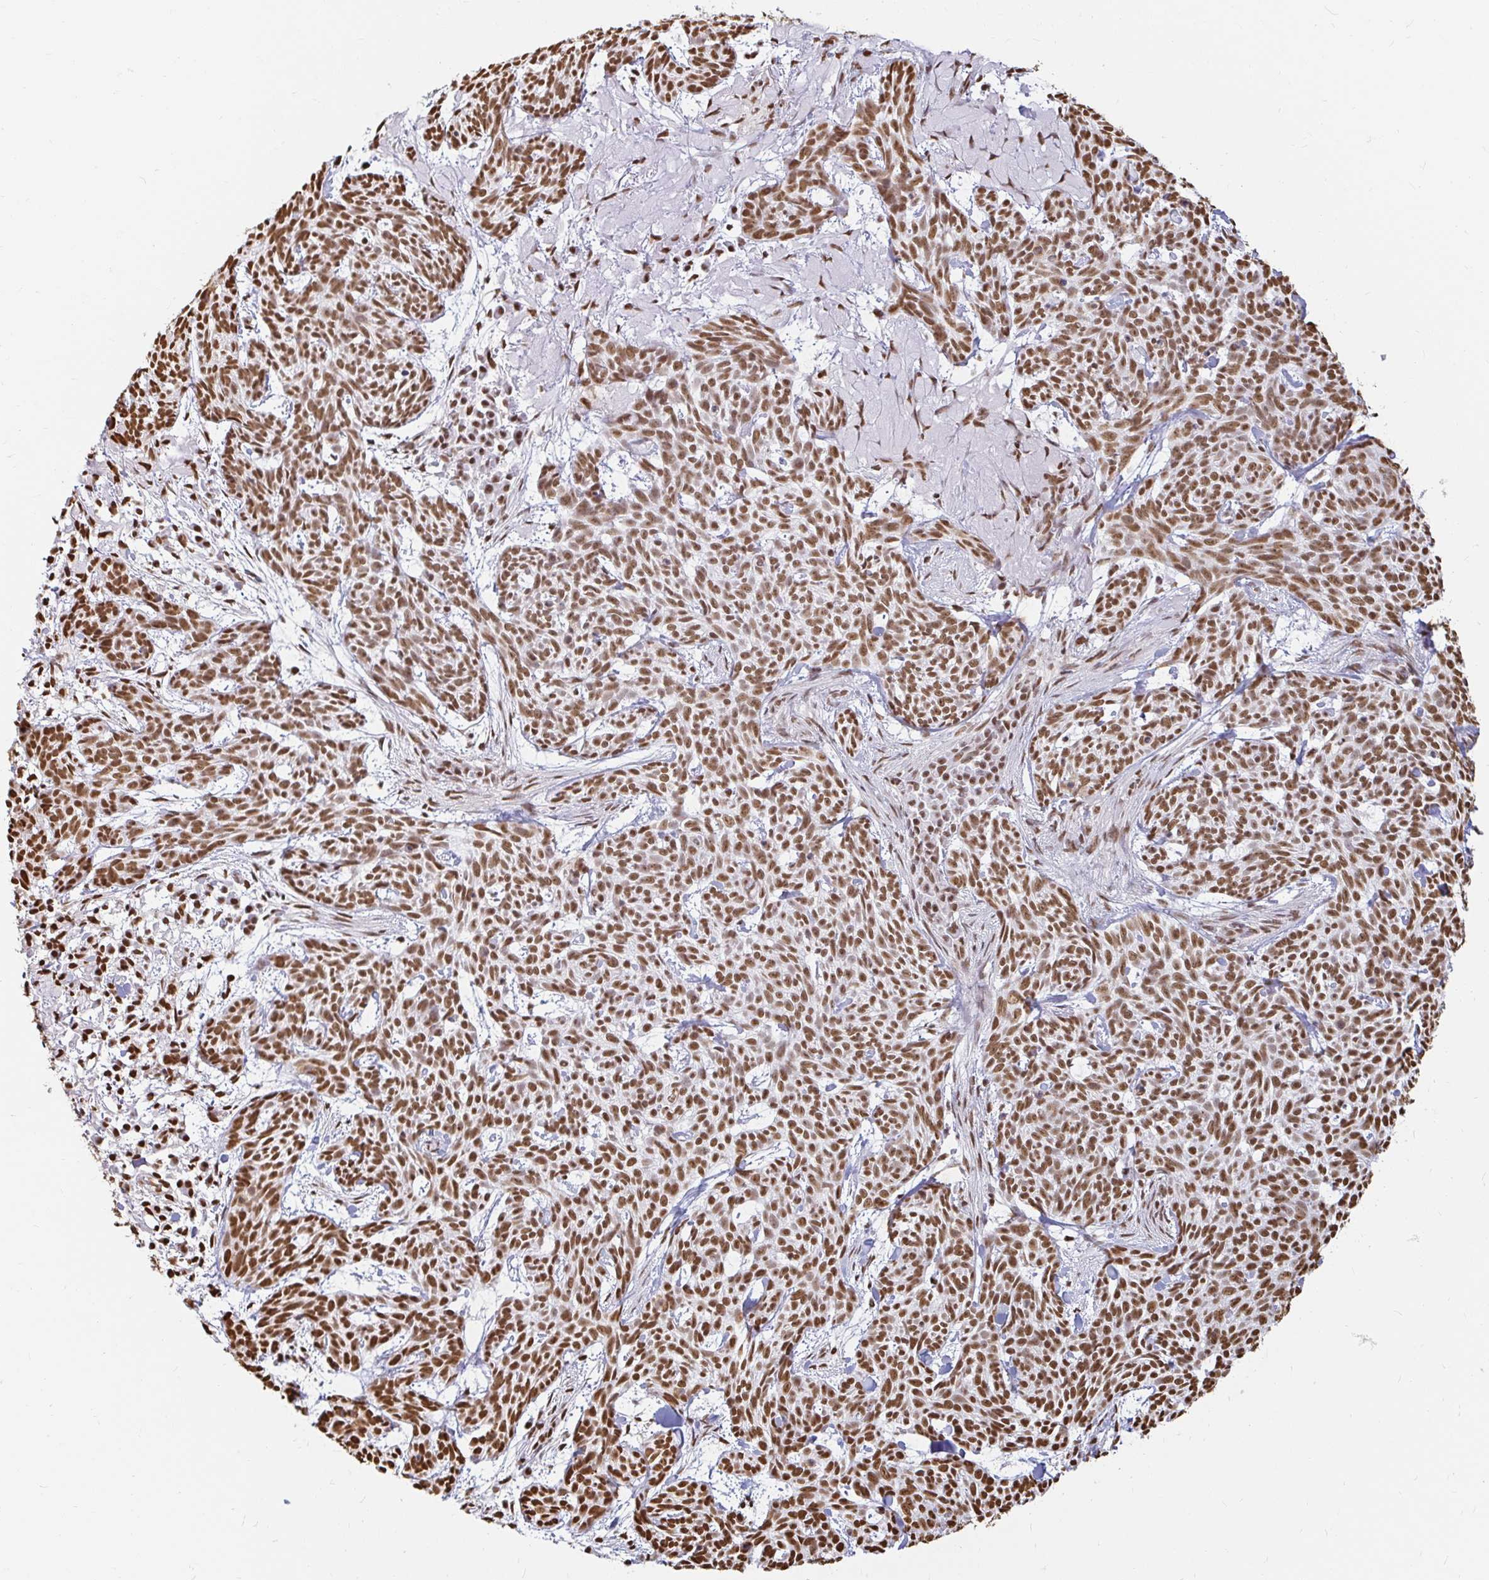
{"staining": {"intensity": "strong", "quantity": ">75%", "location": "nuclear"}, "tissue": "skin cancer", "cell_type": "Tumor cells", "image_type": "cancer", "snomed": [{"axis": "morphology", "description": "Basal cell carcinoma"}, {"axis": "topography", "description": "Skin"}], "caption": "Brown immunohistochemical staining in human skin basal cell carcinoma exhibits strong nuclear positivity in approximately >75% of tumor cells.", "gene": "HNRNPU", "patient": {"sex": "female", "age": 93}}